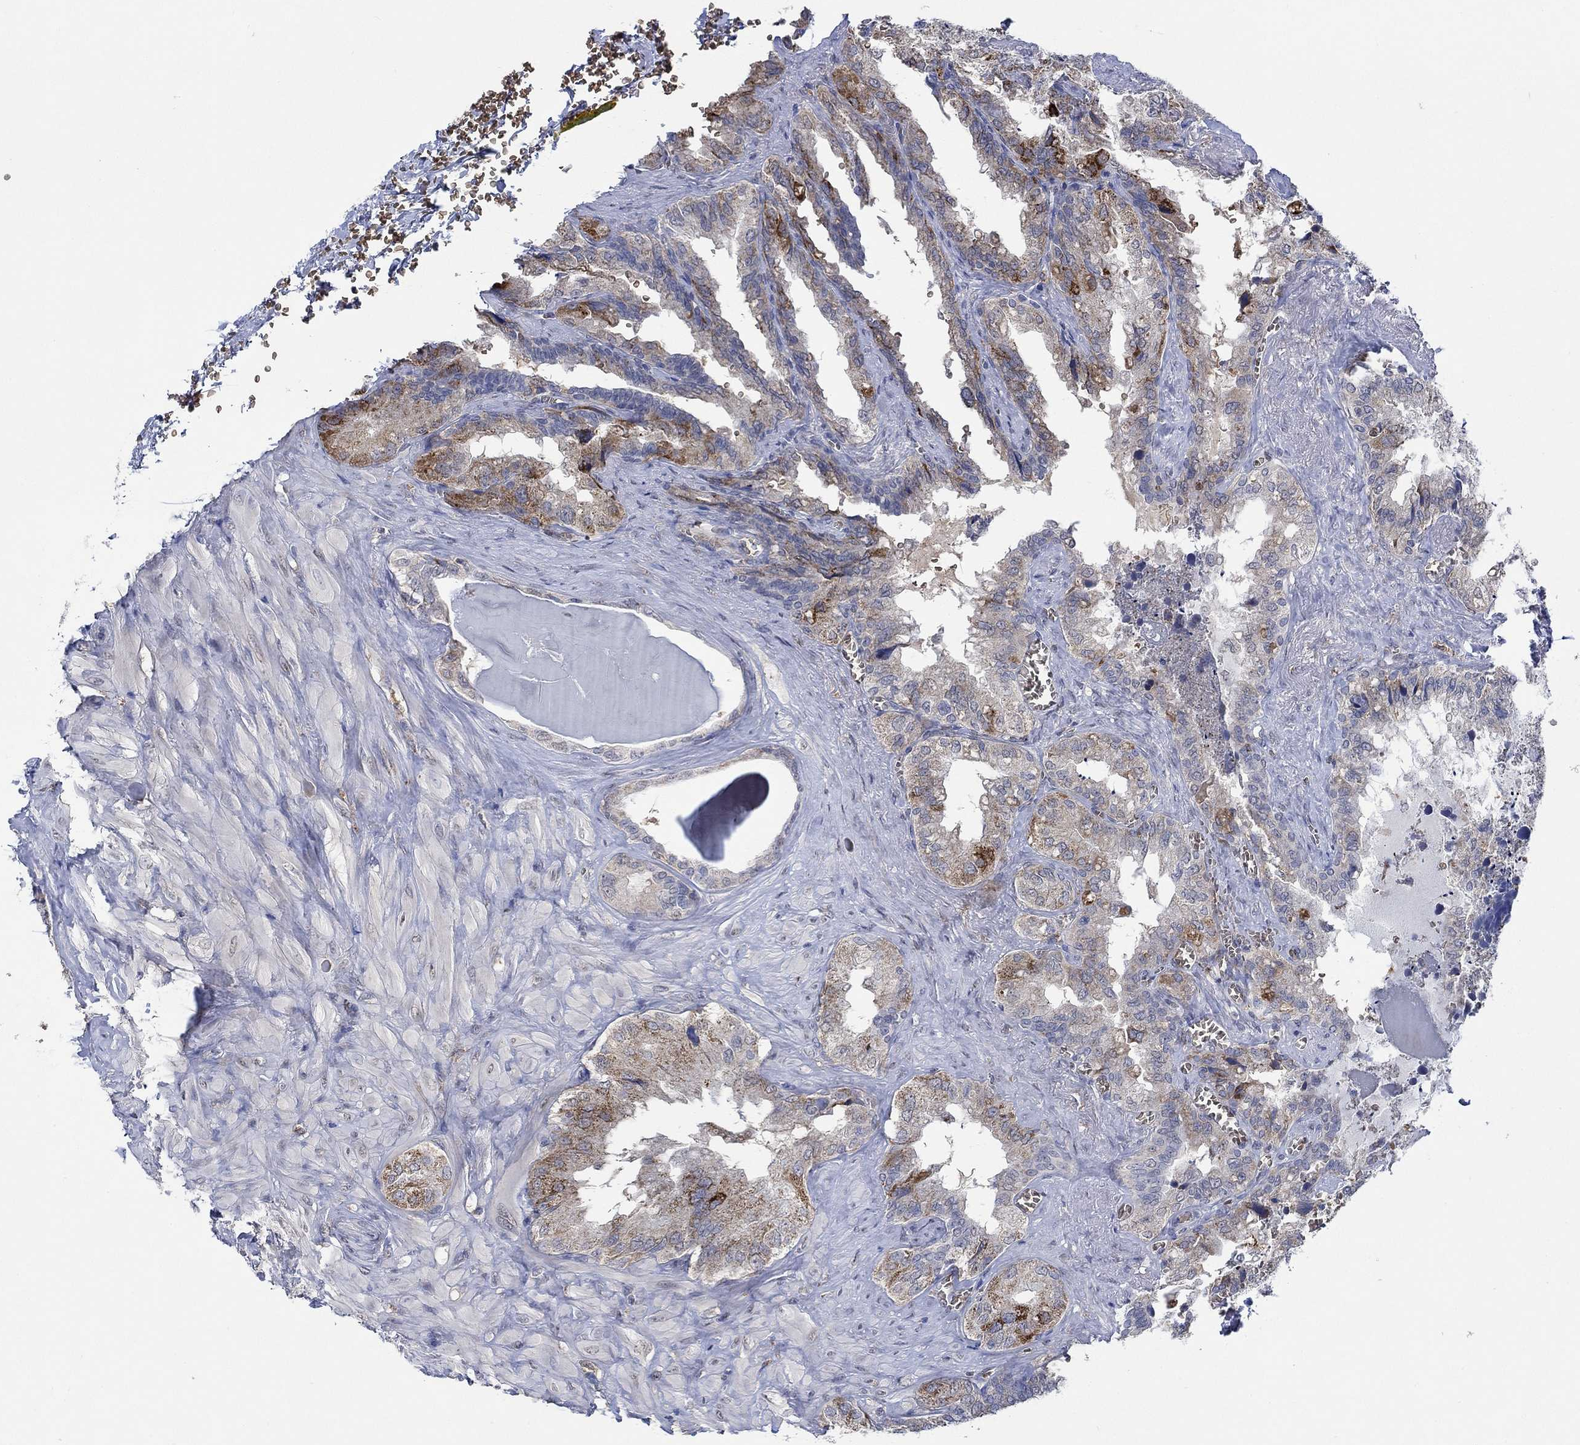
{"staining": {"intensity": "moderate", "quantity": "<25%", "location": "cytoplasmic/membranous"}, "tissue": "seminal vesicle", "cell_type": "Glandular cells", "image_type": "normal", "snomed": [{"axis": "morphology", "description": "Normal tissue, NOS"}, {"axis": "topography", "description": "Seminal veicle"}], "caption": "This micrograph exhibits immunohistochemistry (IHC) staining of normal seminal vesicle, with low moderate cytoplasmic/membranous positivity in approximately <25% of glandular cells.", "gene": "MPP1", "patient": {"sex": "male", "age": 72}}